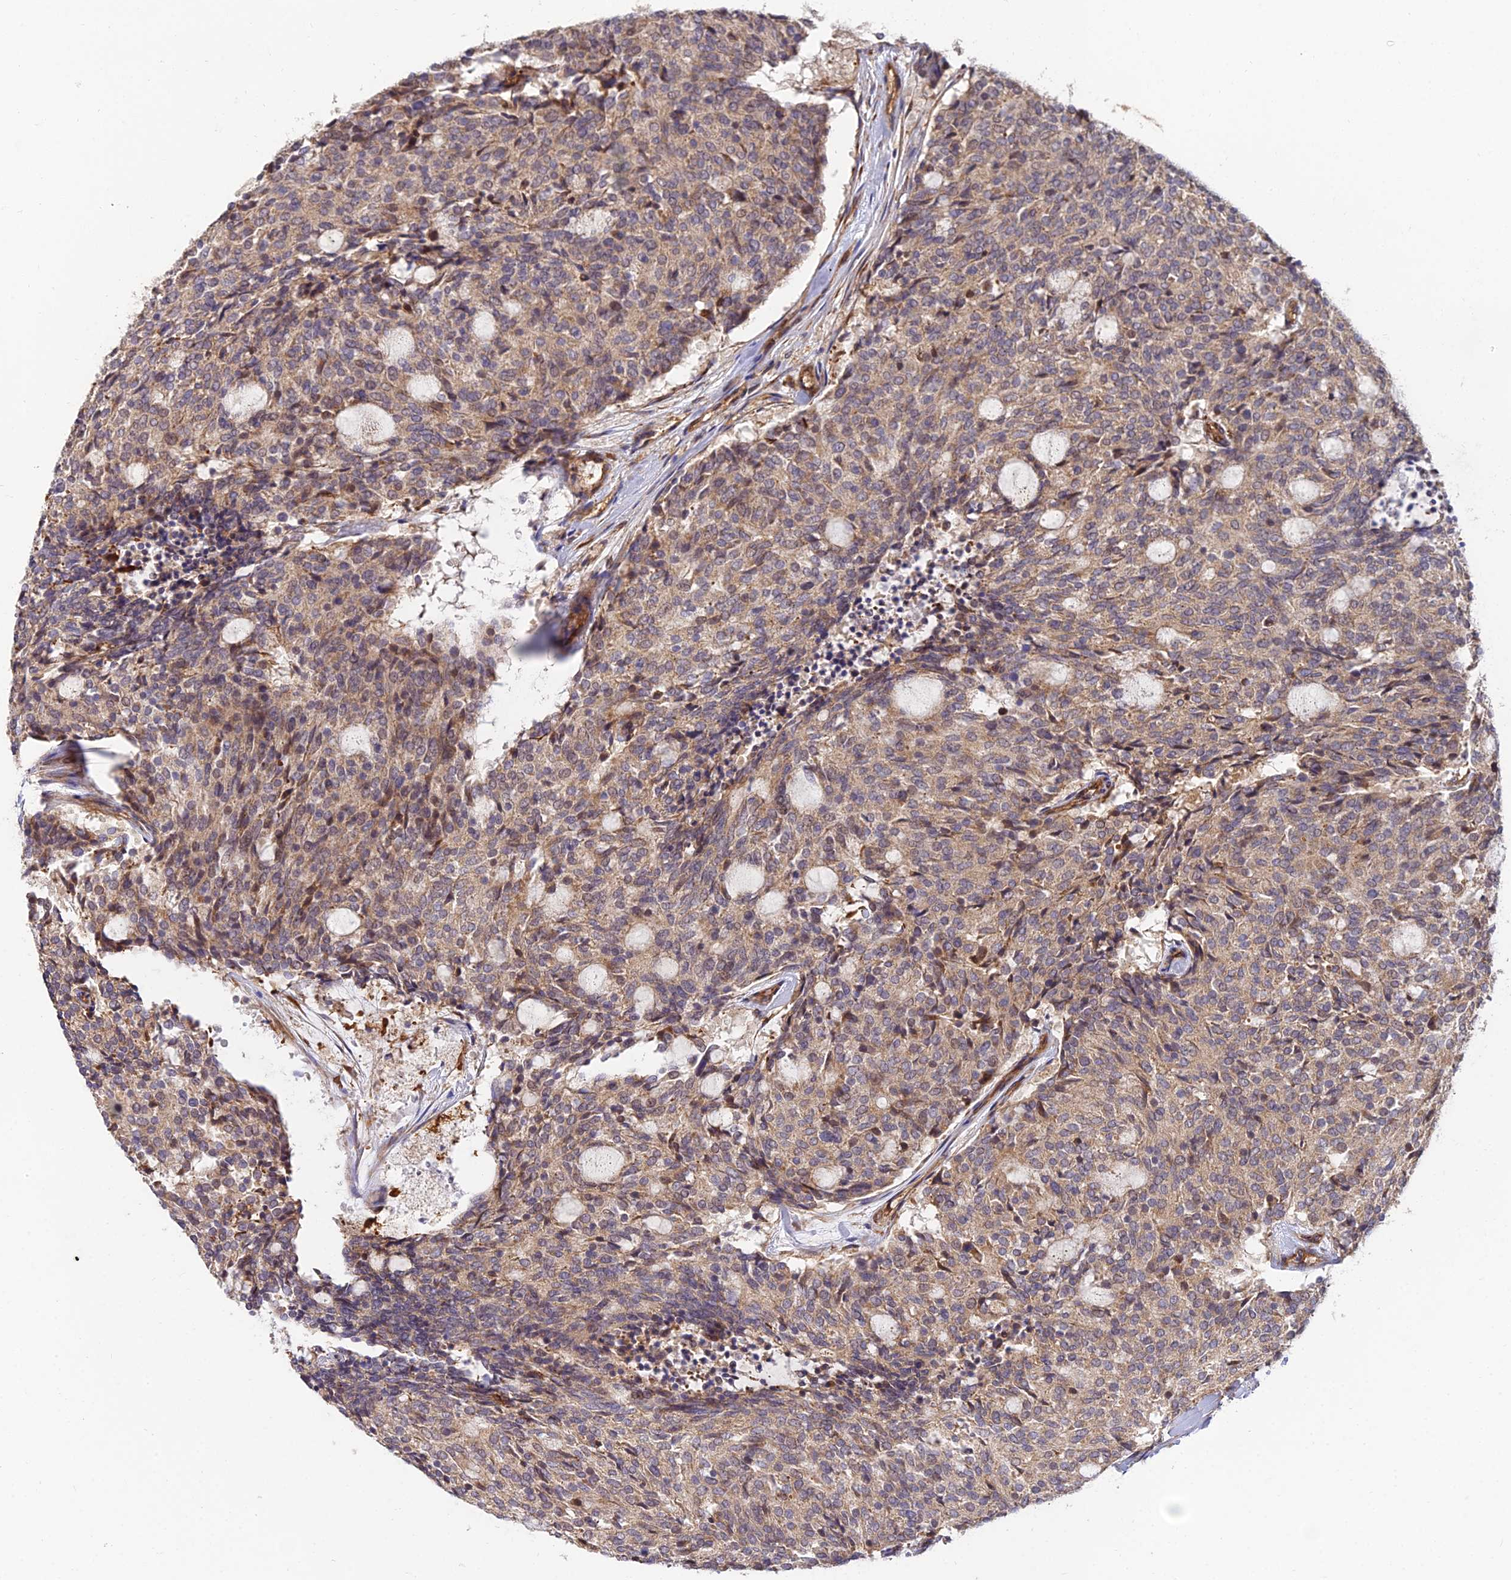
{"staining": {"intensity": "moderate", "quantity": ">75%", "location": "cytoplasmic/membranous"}, "tissue": "carcinoid", "cell_type": "Tumor cells", "image_type": "cancer", "snomed": [{"axis": "morphology", "description": "Carcinoid, malignant, NOS"}, {"axis": "topography", "description": "Pancreas"}], "caption": "Protein staining by immunohistochemistry demonstrates moderate cytoplasmic/membranous expression in approximately >75% of tumor cells in carcinoid.", "gene": "ARL8B", "patient": {"sex": "female", "age": 54}}